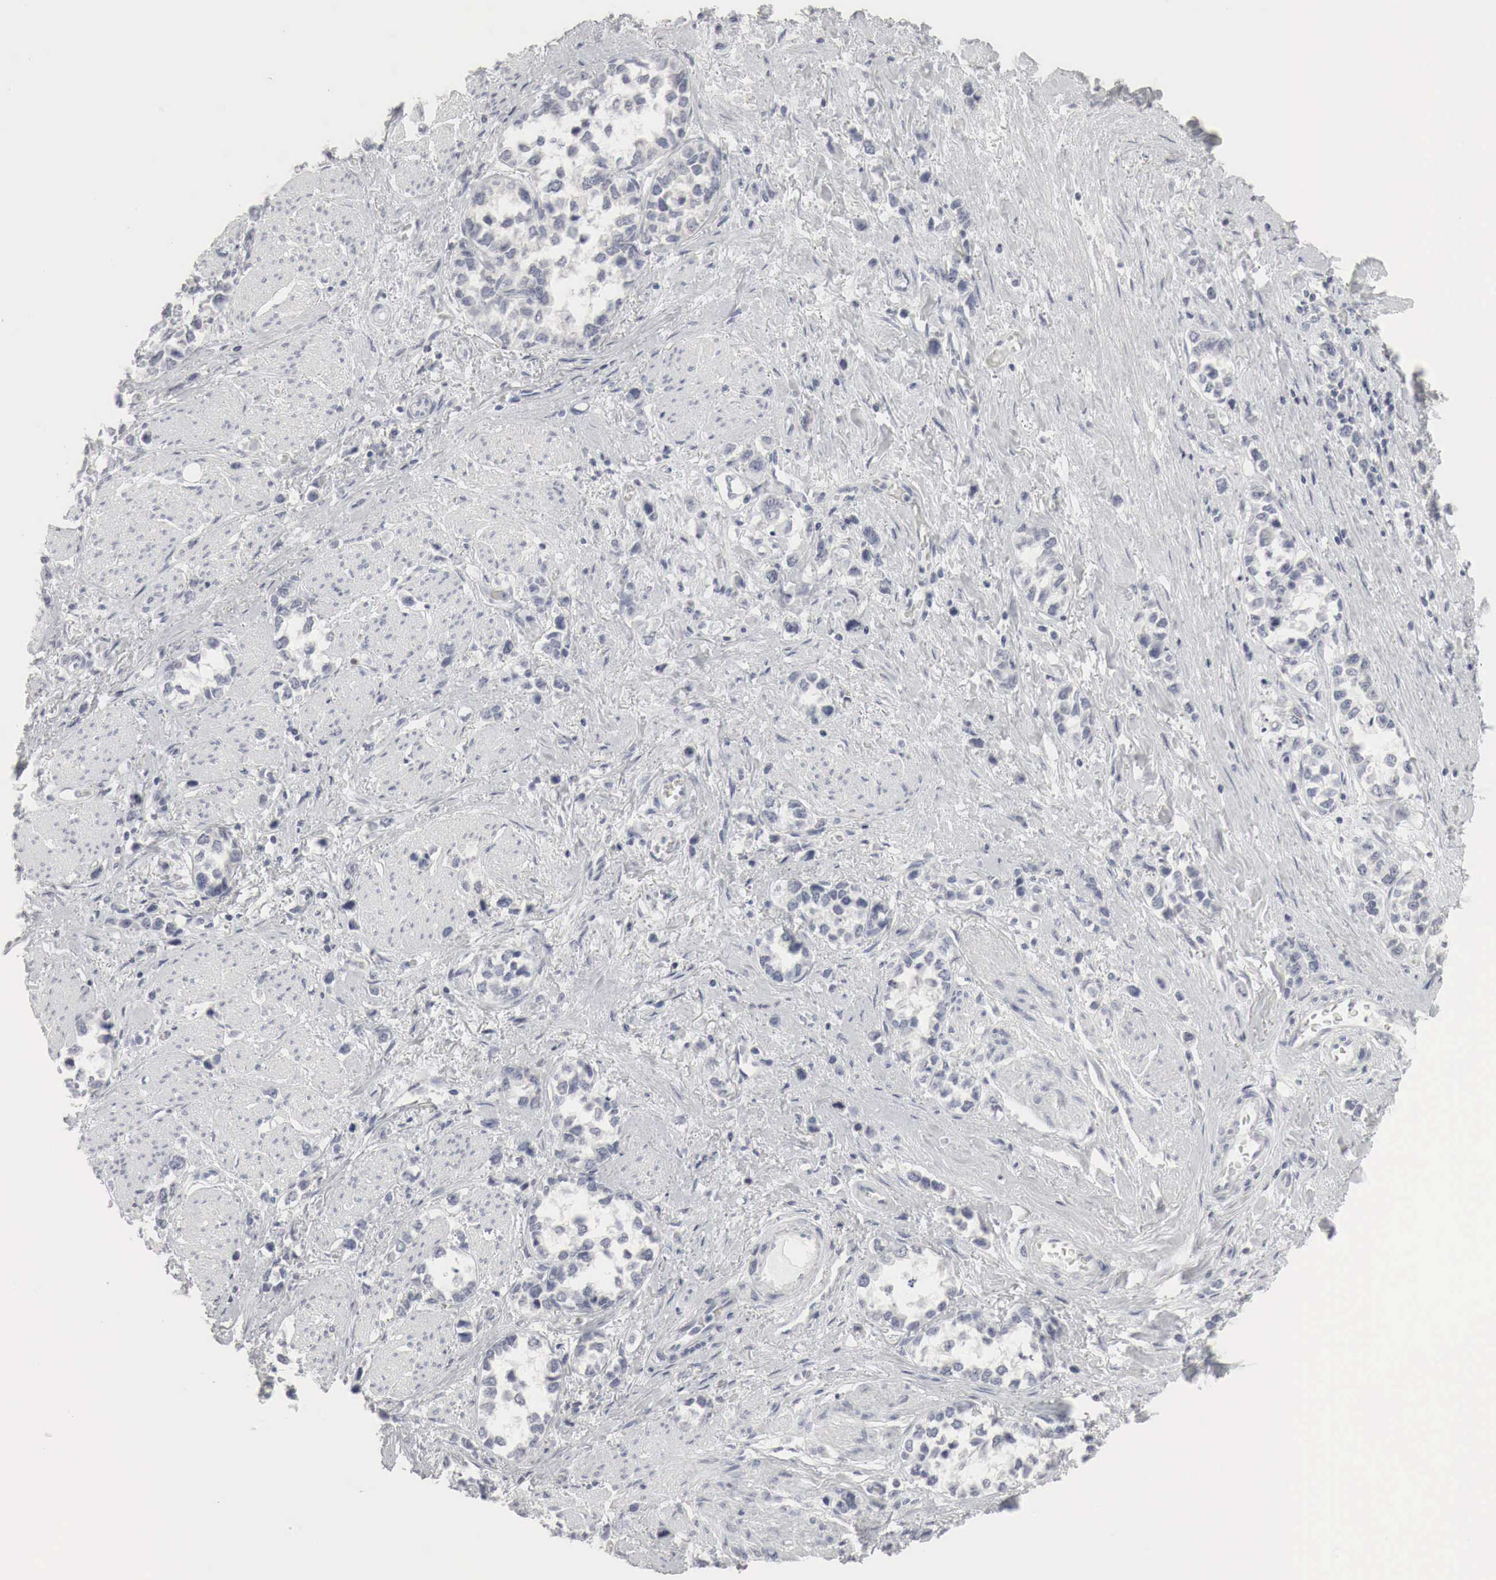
{"staining": {"intensity": "negative", "quantity": "none", "location": "none"}, "tissue": "stomach cancer", "cell_type": "Tumor cells", "image_type": "cancer", "snomed": [{"axis": "morphology", "description": "Adenocarcinoma, NOS"}, {"axis": "topography", "description": "Stomach, upper"}], "caption": "An immunohistochemistry image of stomach cancer is shown. There is no staining in tumor cells of stomach cancer.", "gene": "TP63", "patient": {"sex": "male", "age": 76}}